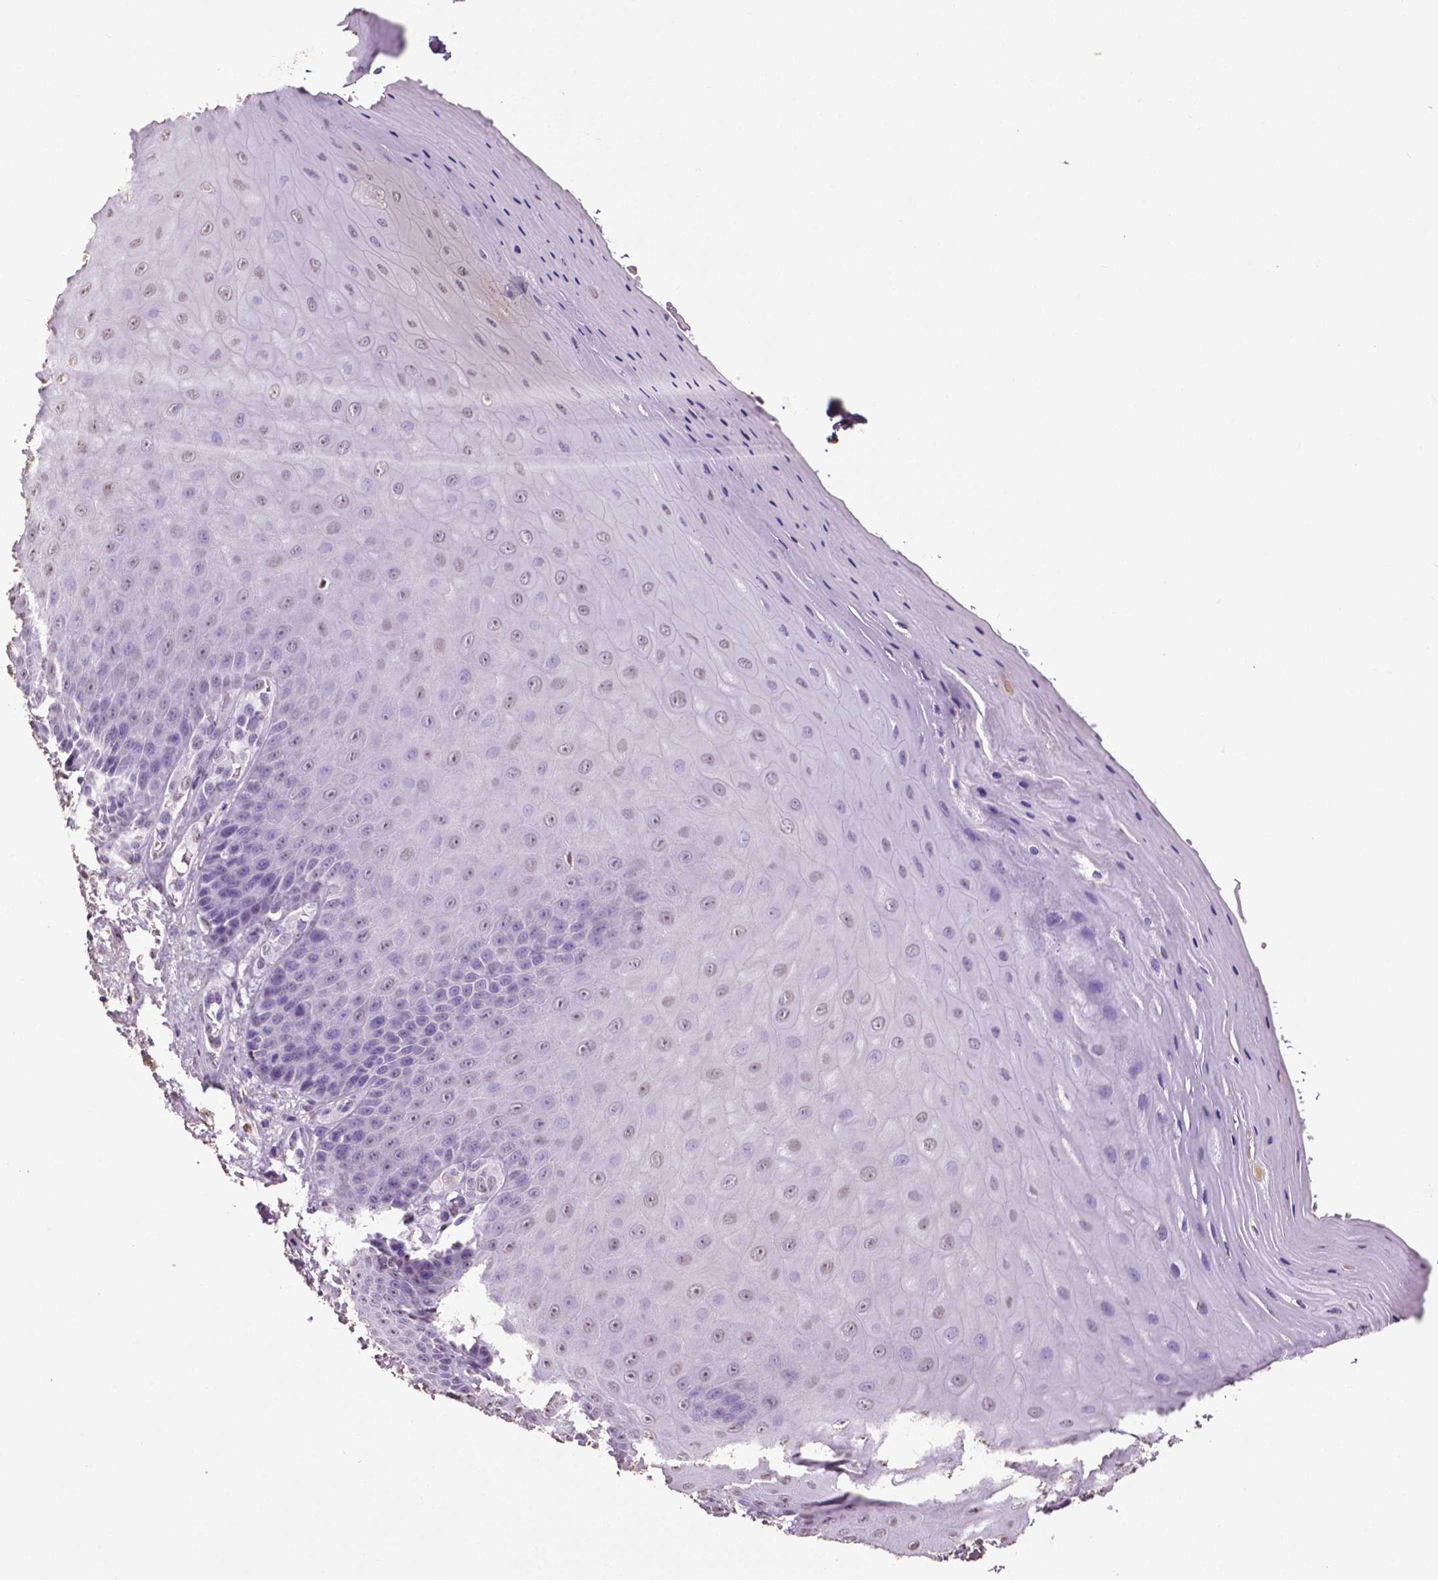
{"staining": {"intensity": "negative", "quantity": "none", "location": "none"}, "tissue": "vagina", "cell_type": "Squamous epithelial cells", "image_type": "normal", "snomed": [{"axis": "morphology", "description": "Normal tissue, NOS"}, {"axis": "topography", "description": "Vagina"}], "caption": "This is an immunohistochemistry (IHC) histopathology image of unremarkable human vagina. There is no expression in squamous epithelial cells.", "gene": "RUNX3", "patient": {"sex": "female", "age": 83}}